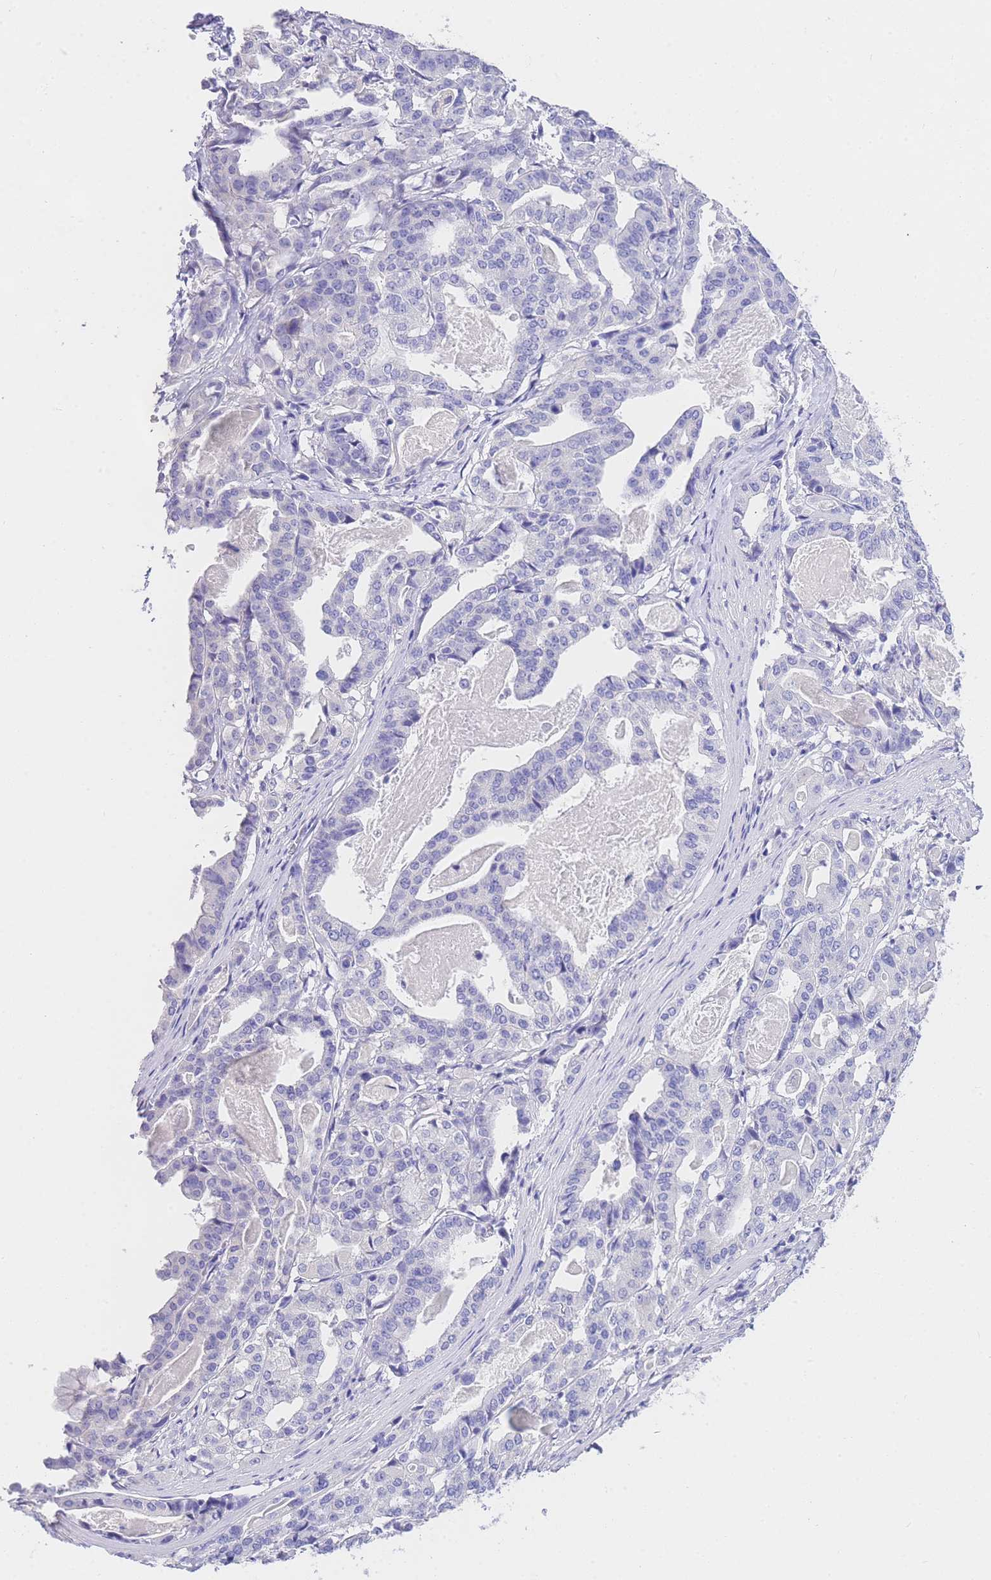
{"staining": {"intensity": "negative", "quantity": "none", "location": "none"}, "tissue": "stomach cancer", "cell_type": "Tumor cells", "image_type": "cancer", "snomed": [{"axis": "morphology", "description": "Adenocarcinoma, NOS"}, {"axis": "topography", "description": "Stomach"}], "caption": "DAB (3,3'-diaminobenzidine) immunohistochemical staining of human adenocarcinoma (stomach) exhibits no significant positivity in tumor cells. (Stains: DAB IHC with hematoxylin counter stain, Microscopy: brightfield microscopy at high magnification).", "gene": "EPN2", "patient": {"sex": "male", "age": 48}}